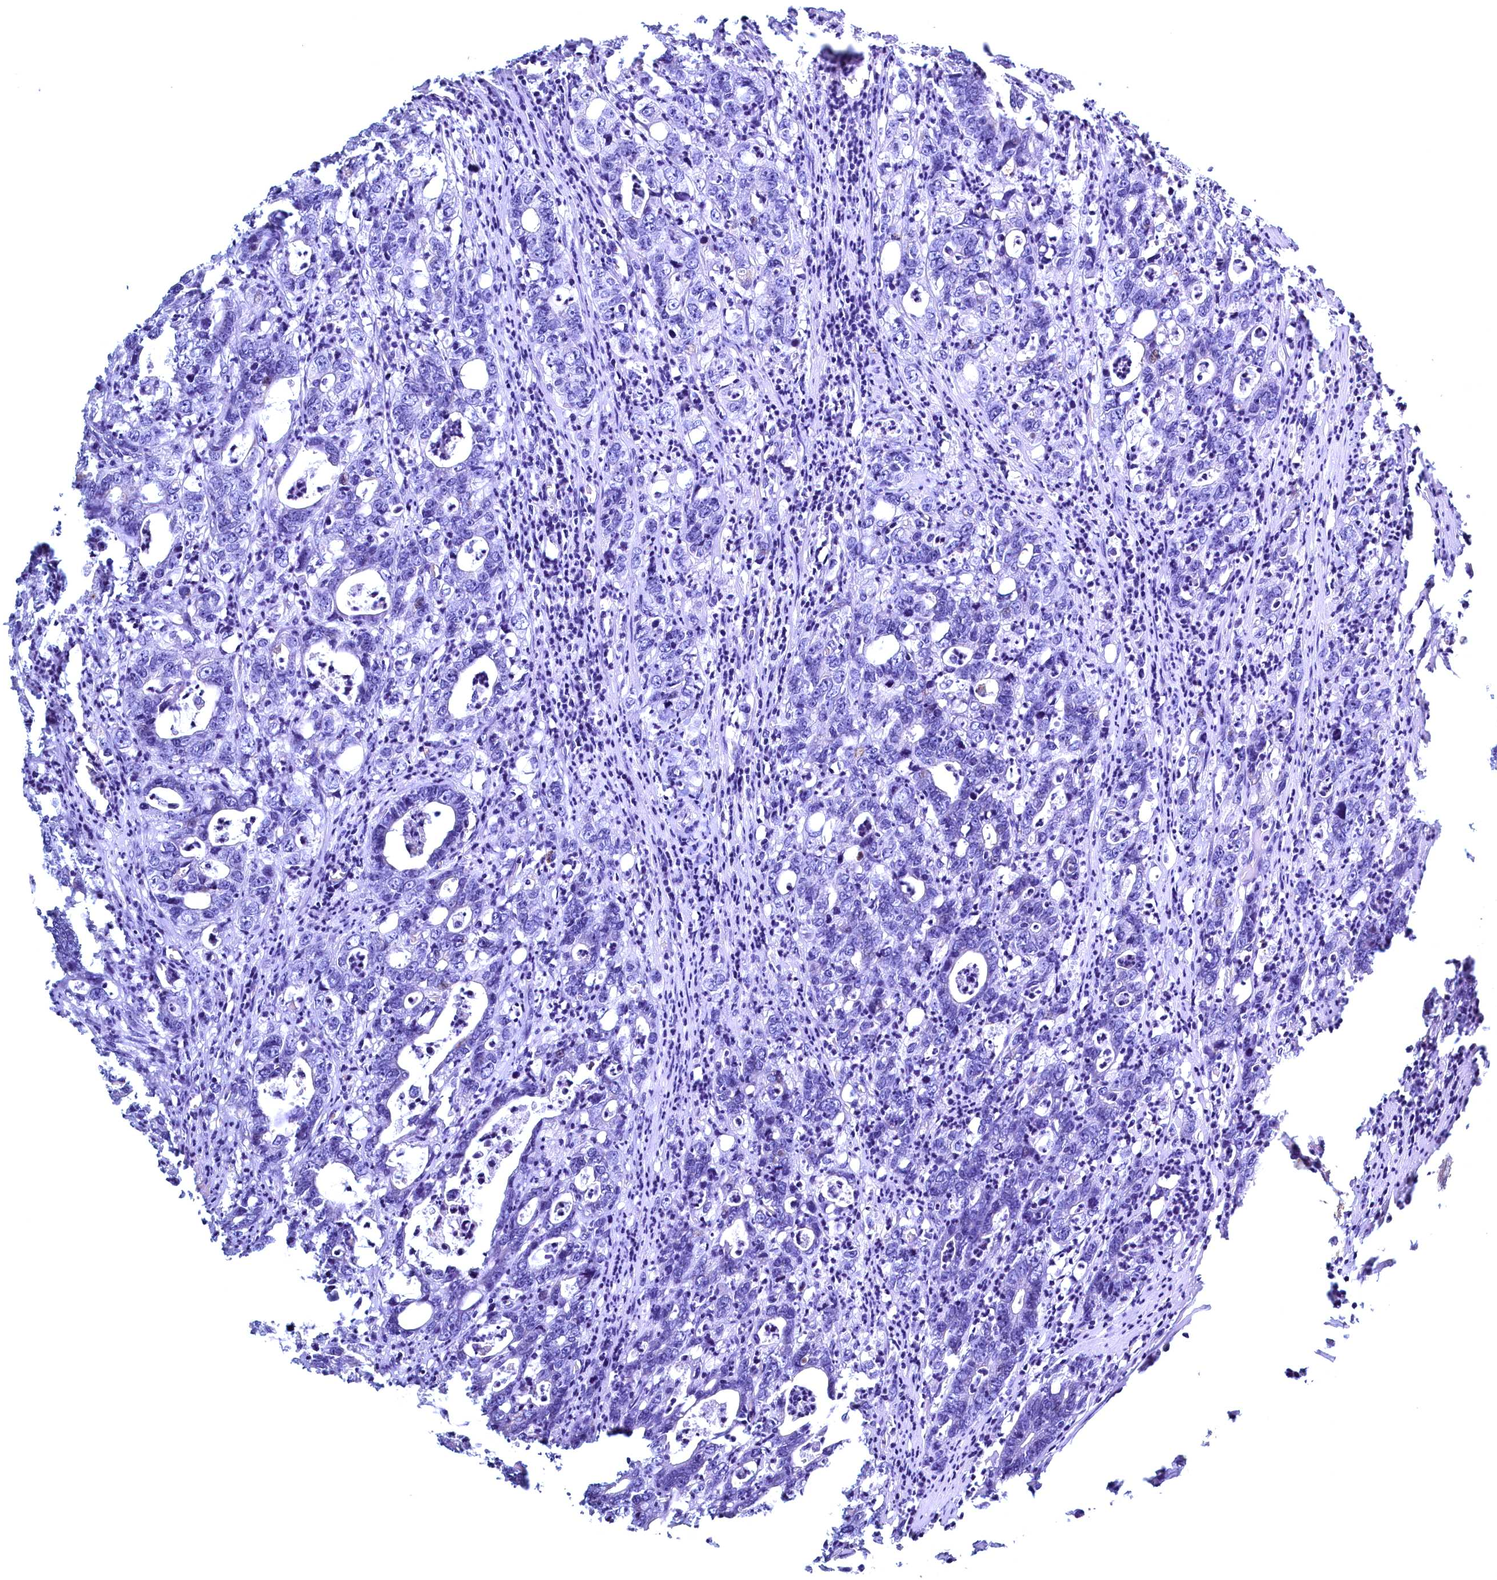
{"staining": {"intensity": "negative", "quantity": "none", "location": "none"}, "tissue": "colorectal cancer", "cell_type": "Tumor cells", "image_type": "cancer", "snomed": [{"axis": "morphology", "description": "Adenocarcinoma, NOS"}, {"axis": "topography", "description": "Colon"}], "caption": "IHC photomicrograph of human adenocarcinoma (colorectal) stained for a protein (brown), which demonstrates no staining in tumor cells.", "gene": "MAP1LC3A", "patient": {"sex": "female", "age": 75}}